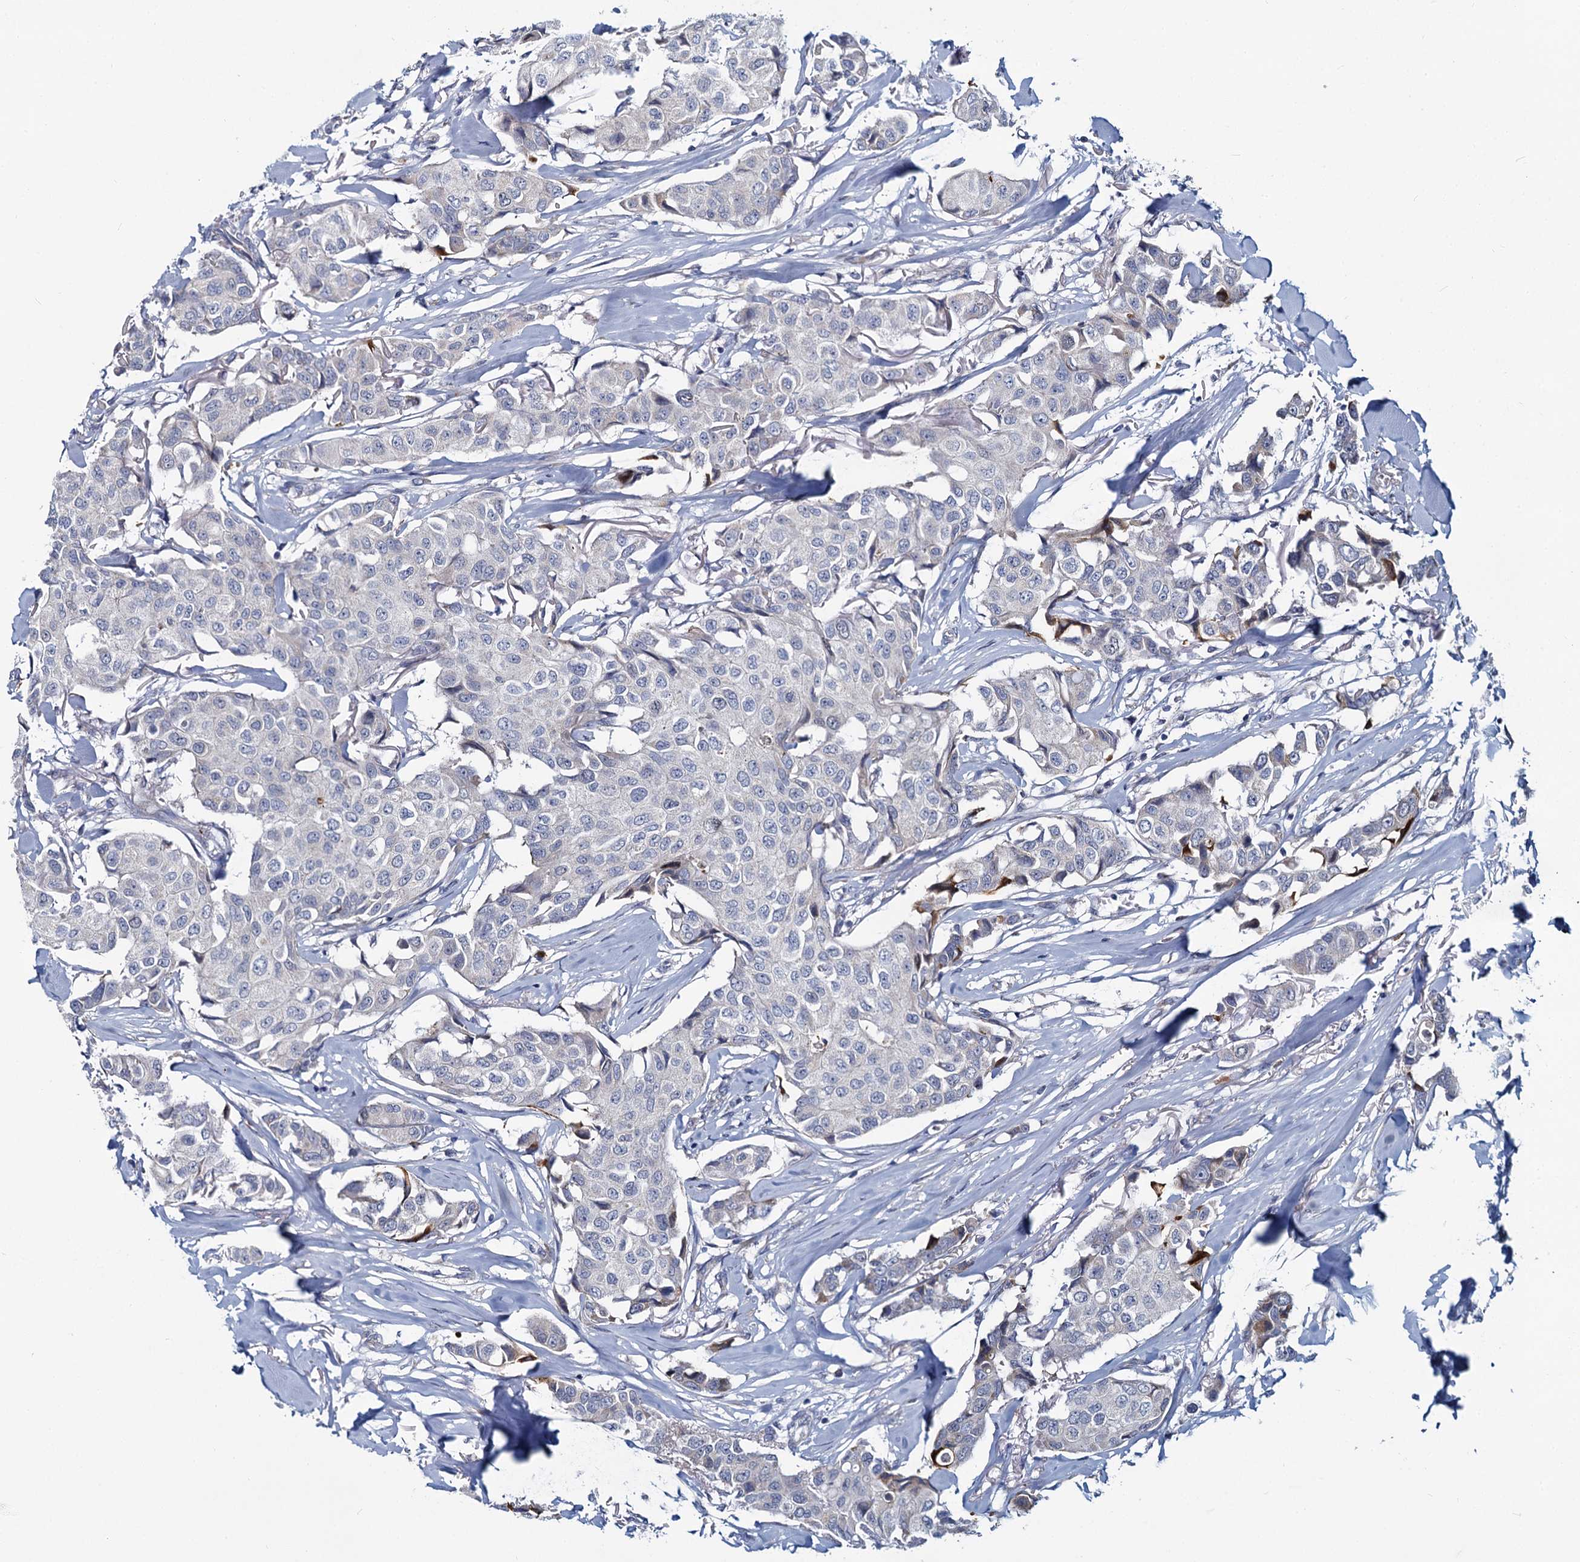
{"staining": {"intensity": "negative", "quantity": "none", "location": "none"}, "tissue": "breast cancer", "cell_type": "Tumor cells", "image_type": "cancer", "snomed": [{"axis": "morphology", "description": "Duct carcinoma"}, {"axis": "topography", "description": "Breast"}], "caption": "Tumor cells are negative for protein expression in human breast cancer. (DAB IHC with hematoxylin counter stain).", "gene": "DCUN1D2", "patient": {"sex": "female", "age": 80}}